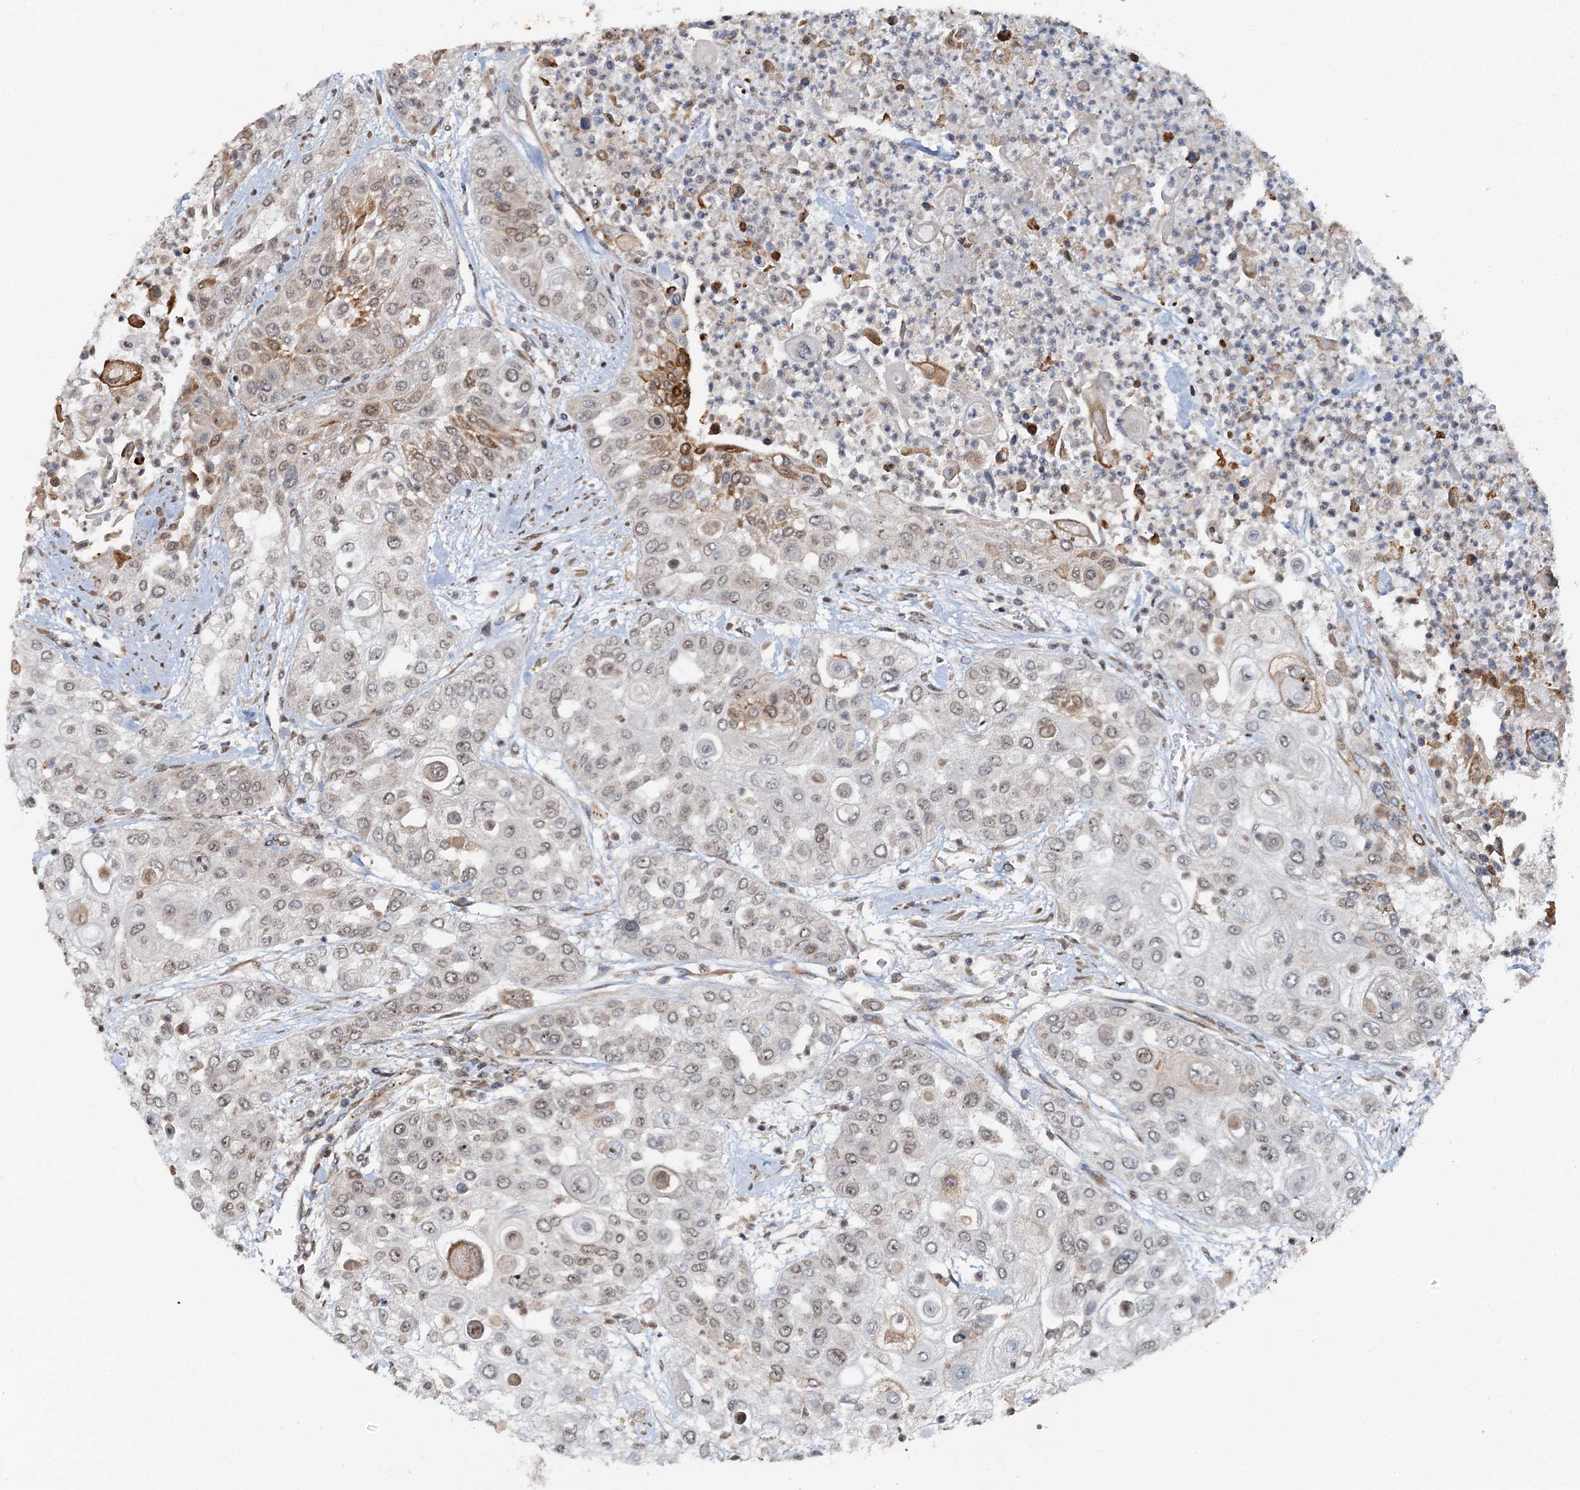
{"staining": {"intensity": "strong", "quantity": "<25%", "location": "cytoplasmic/membranous"}, "tissue": "urothelial cancer", "cell_type": "Tumor cells", "image_type": "cancer", "snomed": [{"axis": "morphology", "description": "Urothelial carcinoma, High grade"}, {"axis": "topography", "description": "Urinary bladder"}], "caption": "Immunohistochemistry (IHC) of high-grade urothelial carcinoma reveals medium levels of strong cytoplasmic/membranous expression in about <25% of tumor cells.", "gene": "CEP68", "patient": {"sex": "female", "age": 79}}